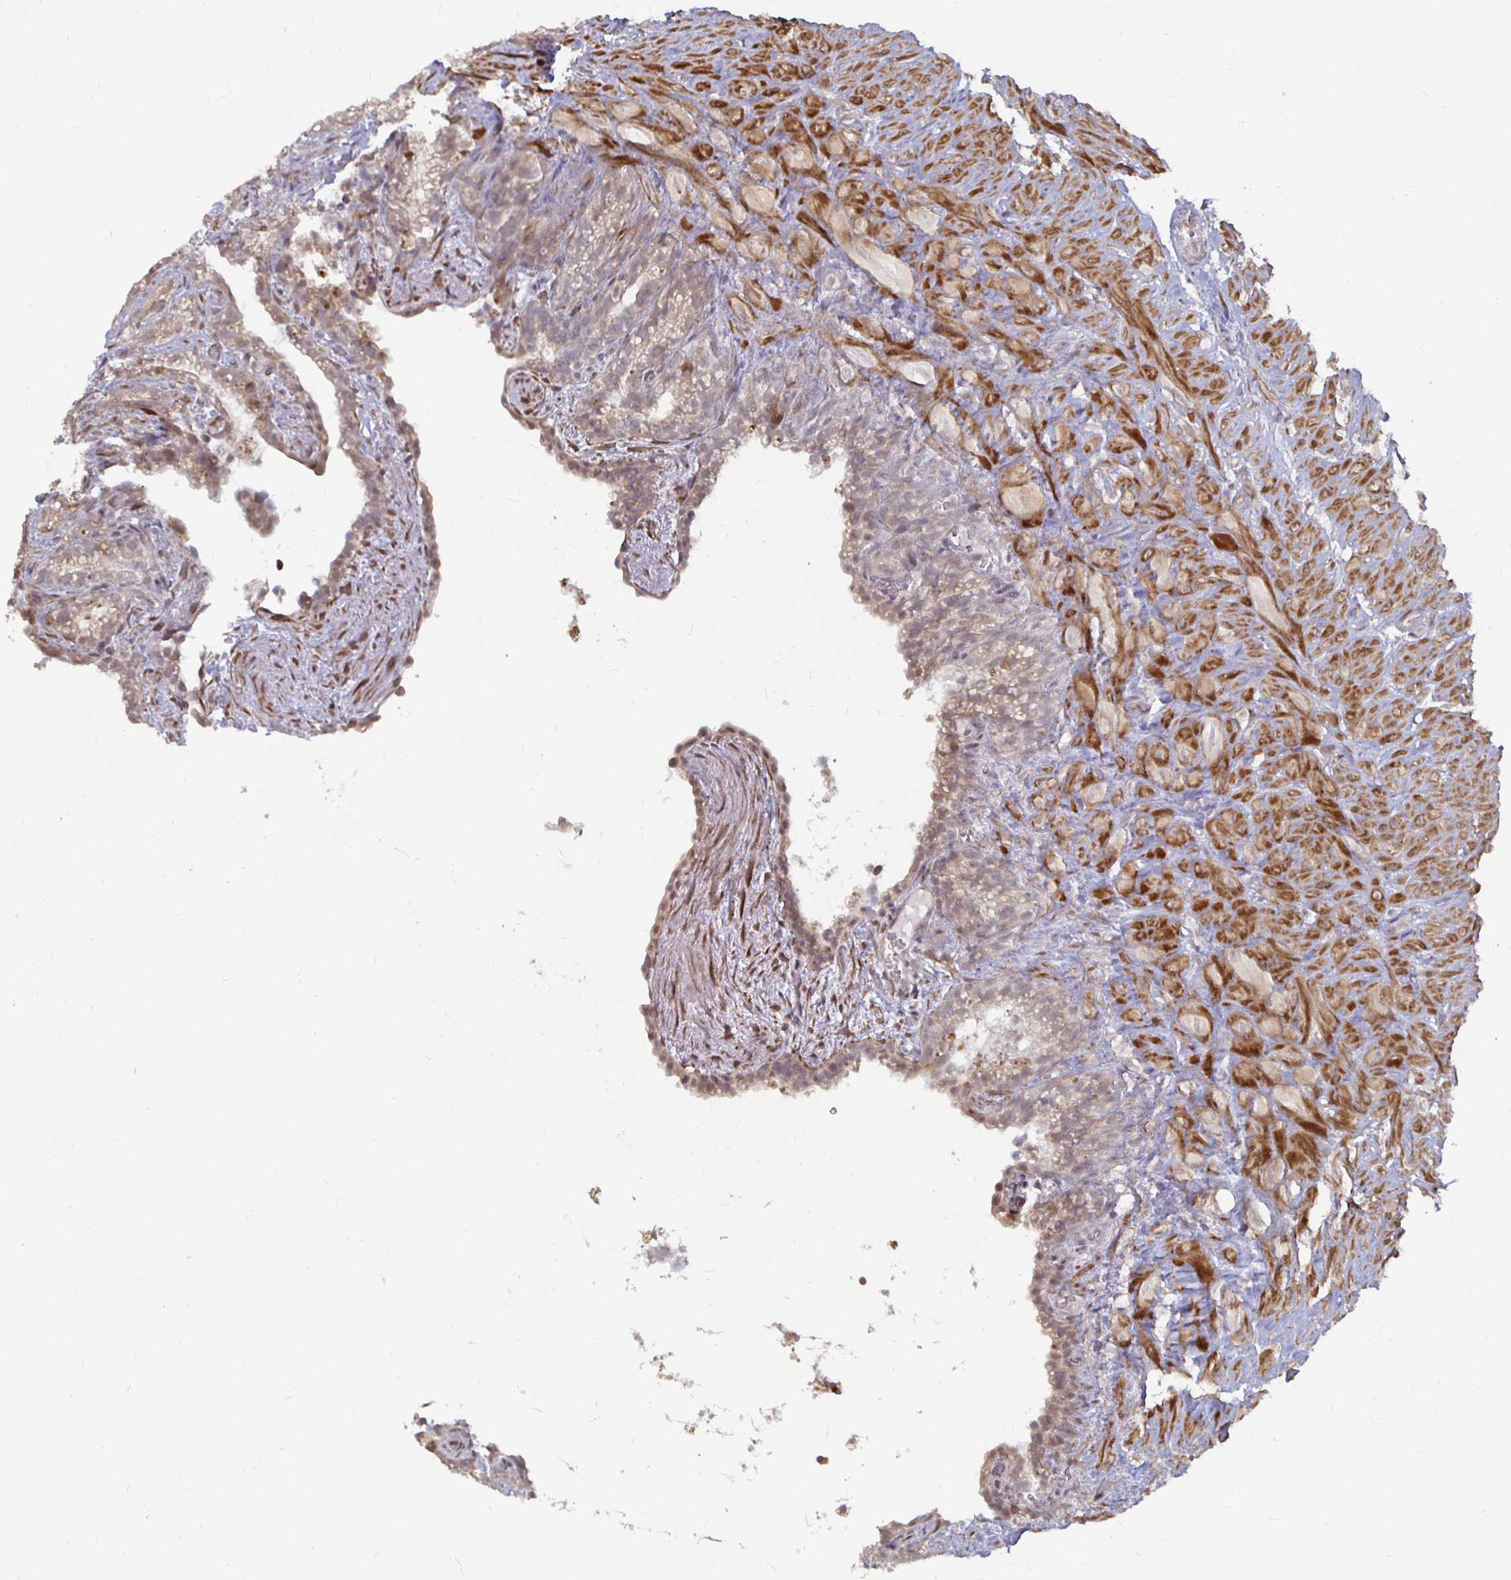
{"staining": {"intensity": "weak", "quantity": "25%-75%", "location": "cytoplasmic/membranous"}, "tissue": "seminal vesicle", "cell_type": "Glandular cells", "image_type": "normal", "snomed": [{"axis": "morphology", "description": "Normal tissue, NOS"}, {"axis": "topography", "description": "Seminal veicle"}], "caption": "IHC (DAB (3,3'-diaminobenzidine)) staining of normal human seminal vesicle reveals weak cytoplasmic/membranous protein staining in about 25%-75% of glandular cells.", "gene": "CAPN11", "patient": {"sex": "male", "age": 76}}